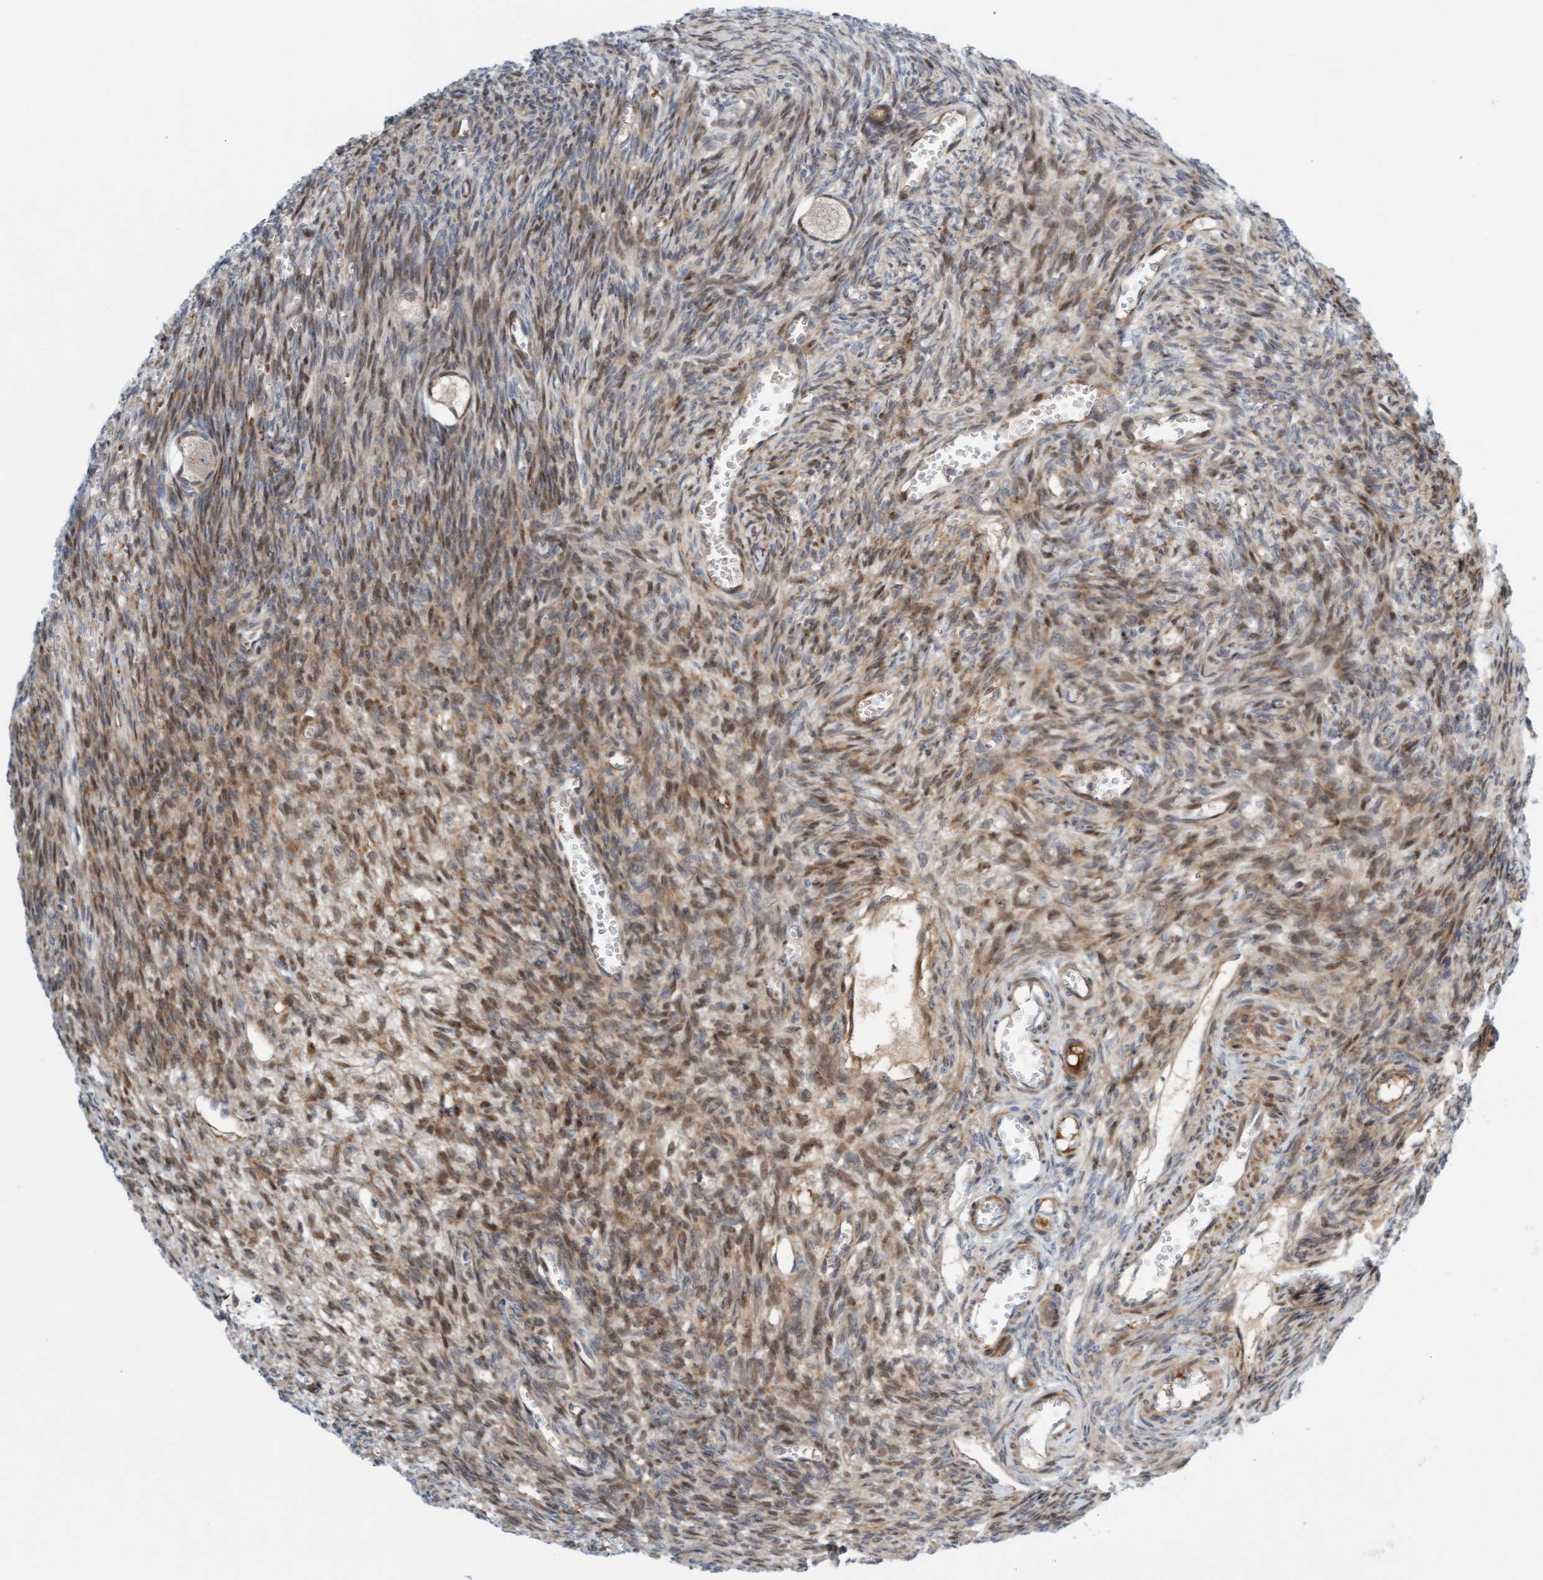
{"staining": {"intensity": "weak", "quantity": "25%-75%", "location": "cytoplasmic/membranous,nuclear"}, "tissue": "ovary", "cell_type": "Follicle cells", "image_type": "normal", "snomed": [{"axis": "morphology", "description": "Normal tissue, NOS"}, {"axis": "topography", "description": "Ovary"}], "caption": "Ovary stained for a protein shows weak cytoplasmic/membranous,nuclear positivity in follicle cells. The staining was performed using DAB to visualize the protein expression in brown, while the nuclei were stained in blue with hematoxylin (Magnification: 20x).", "gene": "EIF4EBP1", "patient": {"sex": "female", "age": 27}}